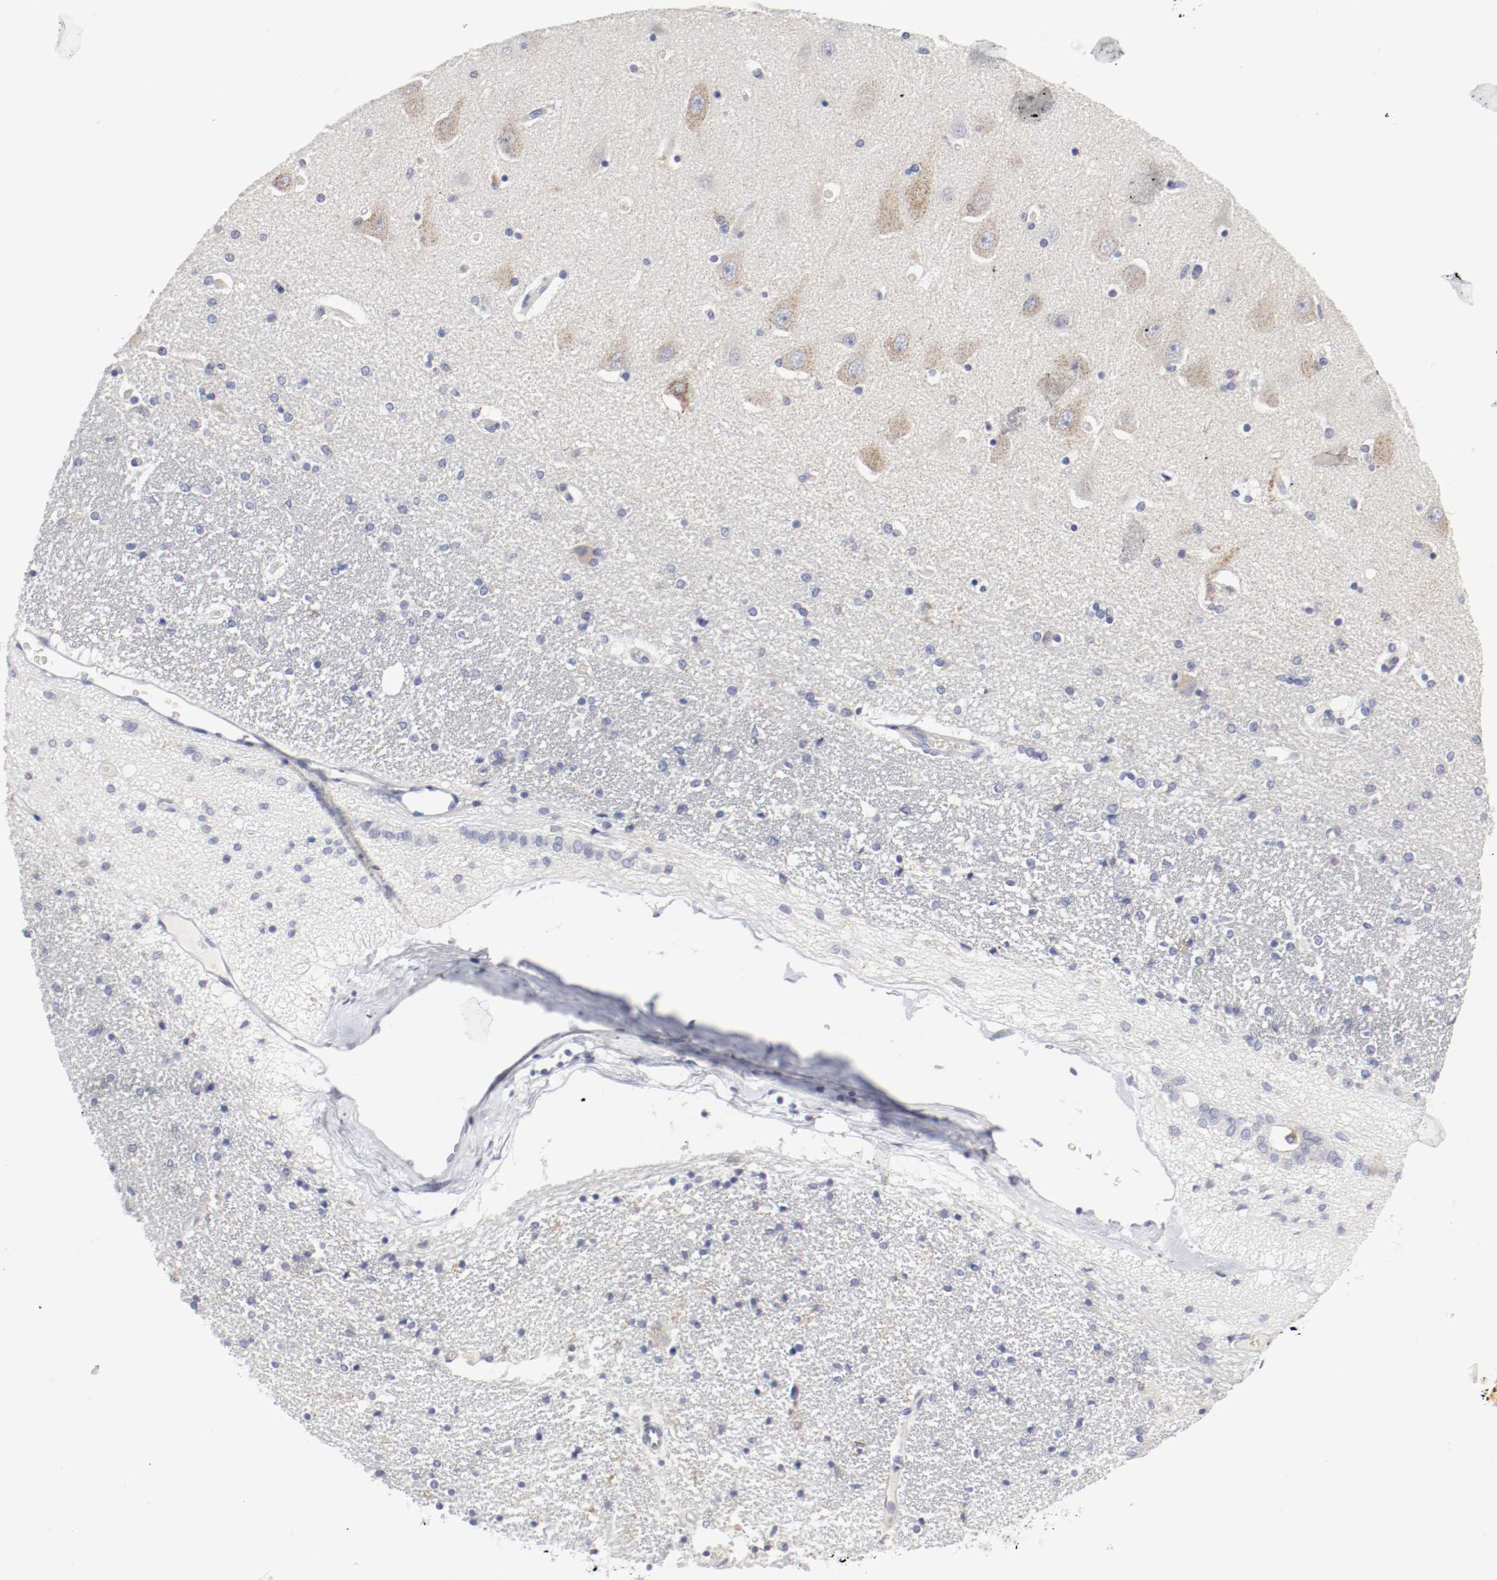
{"staining": {"intensity": "negative", "quantity": "none", "location": "none"}, "tissue": "hippocampus", "cell_type": "Glial cells", "image_type": "normal", "snomed": [{"axis": "morphology", "description": "Normal tissue, NOS"}, {"axis": "topography", "description": "Hippocampus"}], "caption": "This photomicrograph is of normal hippocampus stained with immunohistochemistry to label a protein in brown with the nuclei are counter-stained blue. There is no expression in glial cells.", "gene": "ITGAX", "patient": {"sex": "female", "age": 54}}